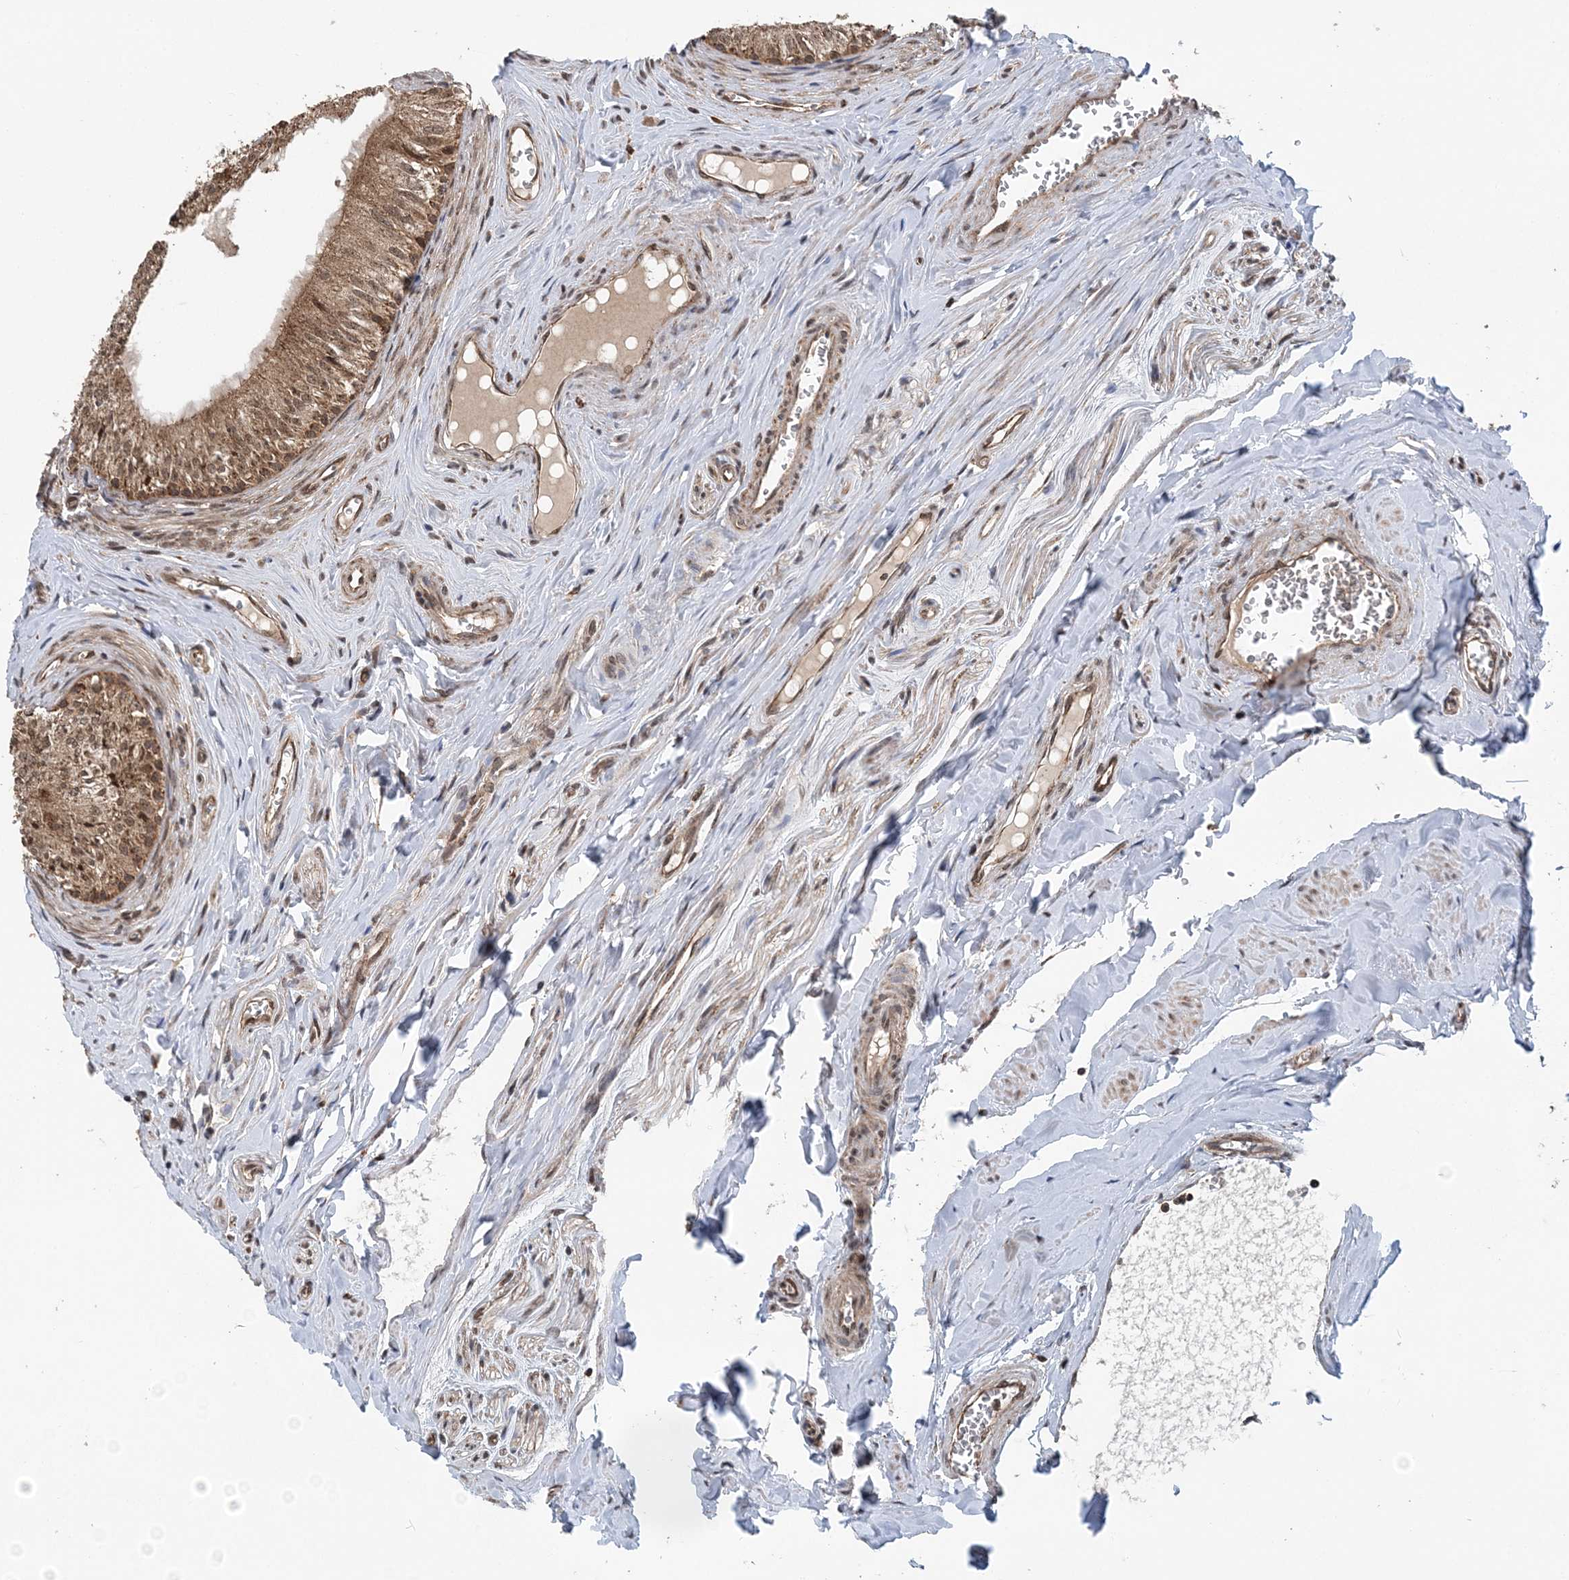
{"staining": {"intensity": "moderate", "quantity": ">75%", "location": "cytoplasmic/membranous,nuclear"}, "tissue": "epididymis", "cell_type": "Glandular cells", "image_type": "normal", "snomed": [{"axis": "morphology", "description": "Normal tissue, NOS"}, {"axis": "topography", "description": "Epididymis"}], "caption": "This histopathology image displays IHC staining of normal human epididymis, with medium moderate cytoplasmic/membranous,nuclear positivity in approximately >75% of glandular cells.", "gene": "PCBP1", "patient": {"sex": "male", "age": 46}}